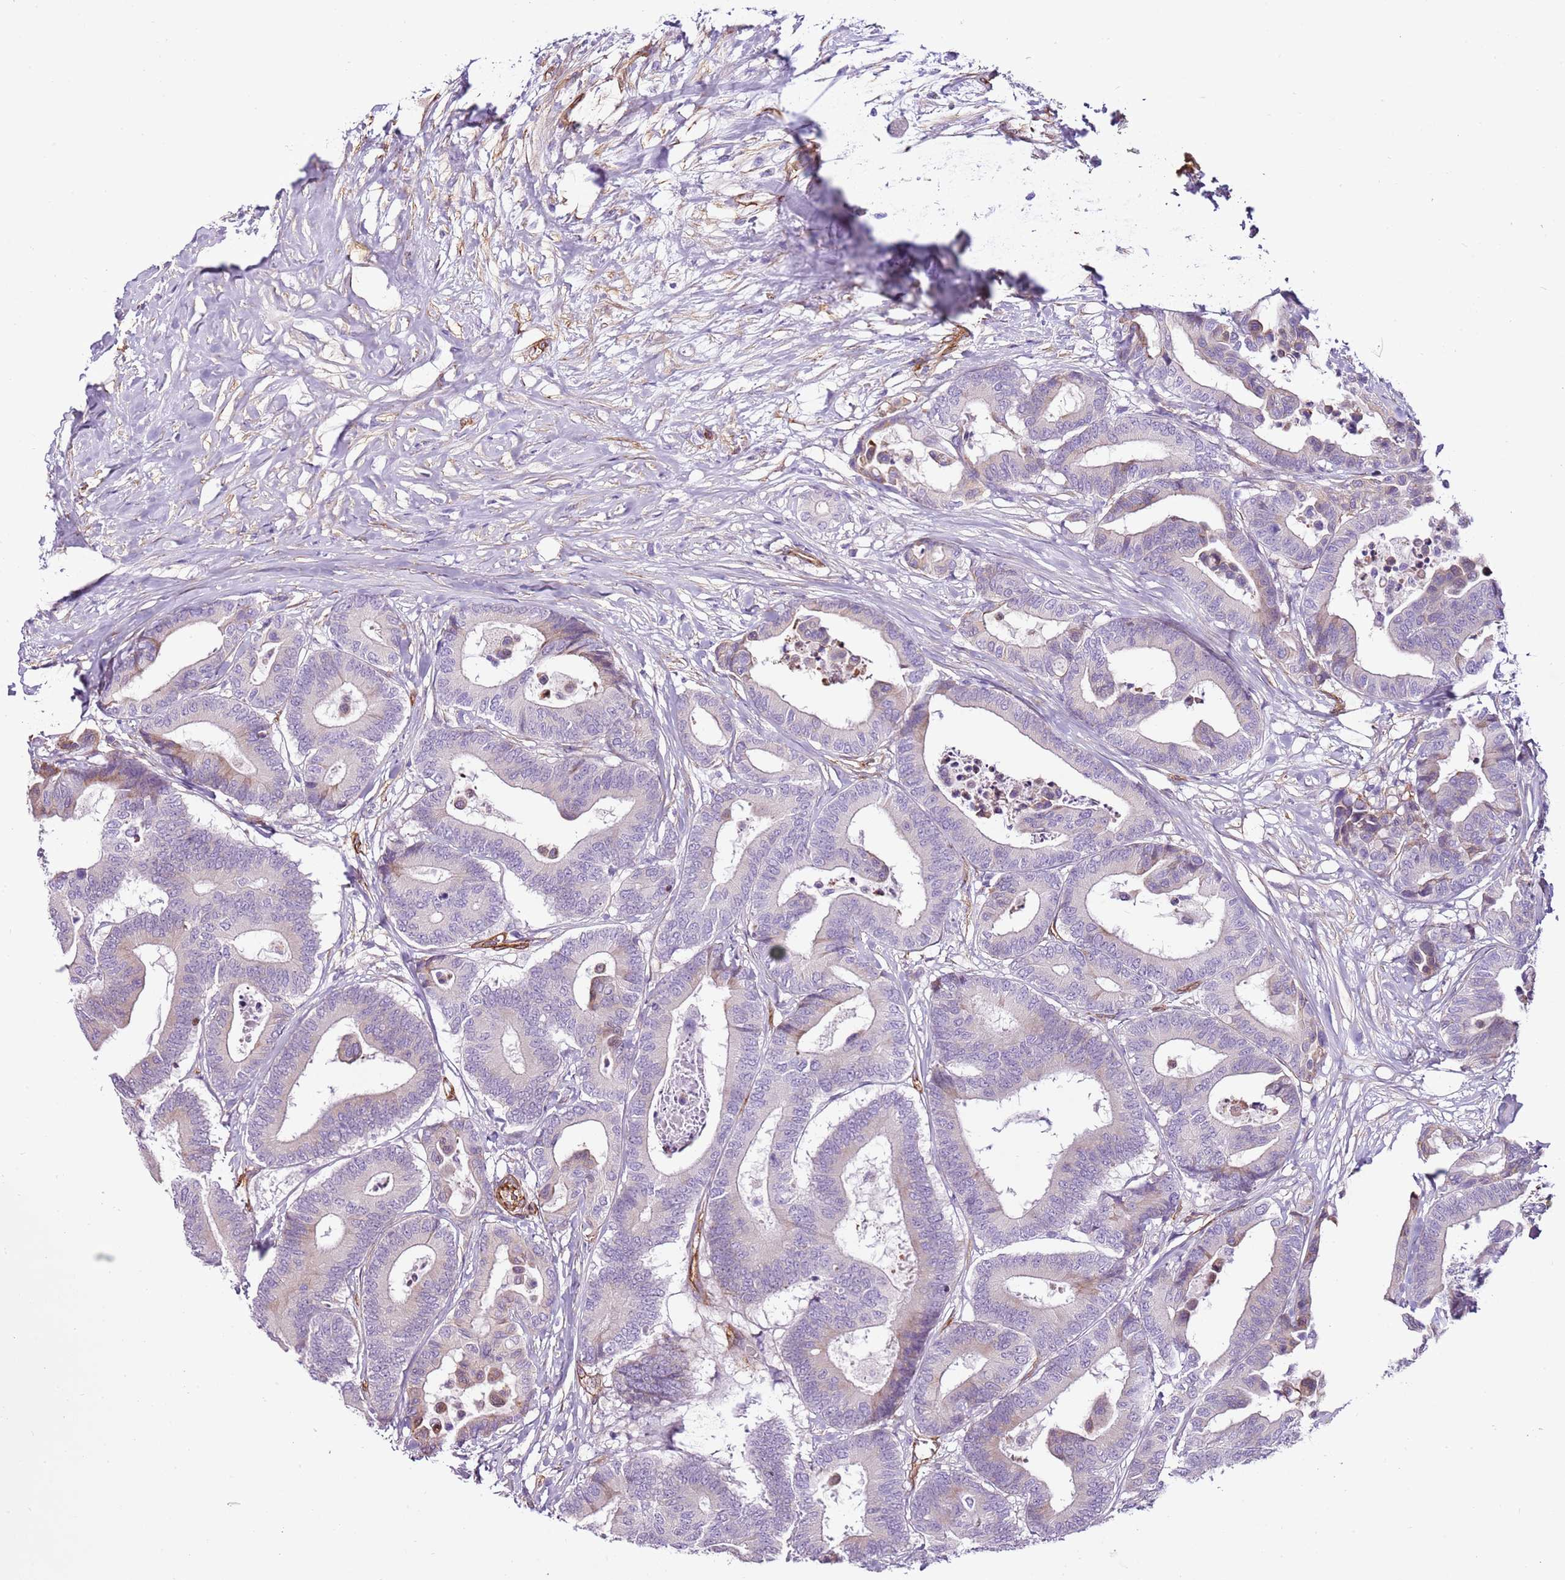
{"staining": {"intensity": "weak", "quantity": "<25%", "location": "cytoplasmic/membranous"}, "tissue": "colorectal cancer", "cell_type": "Tumor cells", "image_type": "cancer", "snomed": [{"axis": "morphology", "description": "Normal tissue, NOS"}, {"axis": "morphology", "description": "Adenocarcinoma, NOS"}, {"axis": "topography", "description": "Colon"}], "caption": "Image shows no significant protein positivity in tumor cells of colorectal adenocarcinoma. (DAB IHC, high magnification).", "gene": "CTDSPL", "patient": {"sex": "male", "age": 82}}